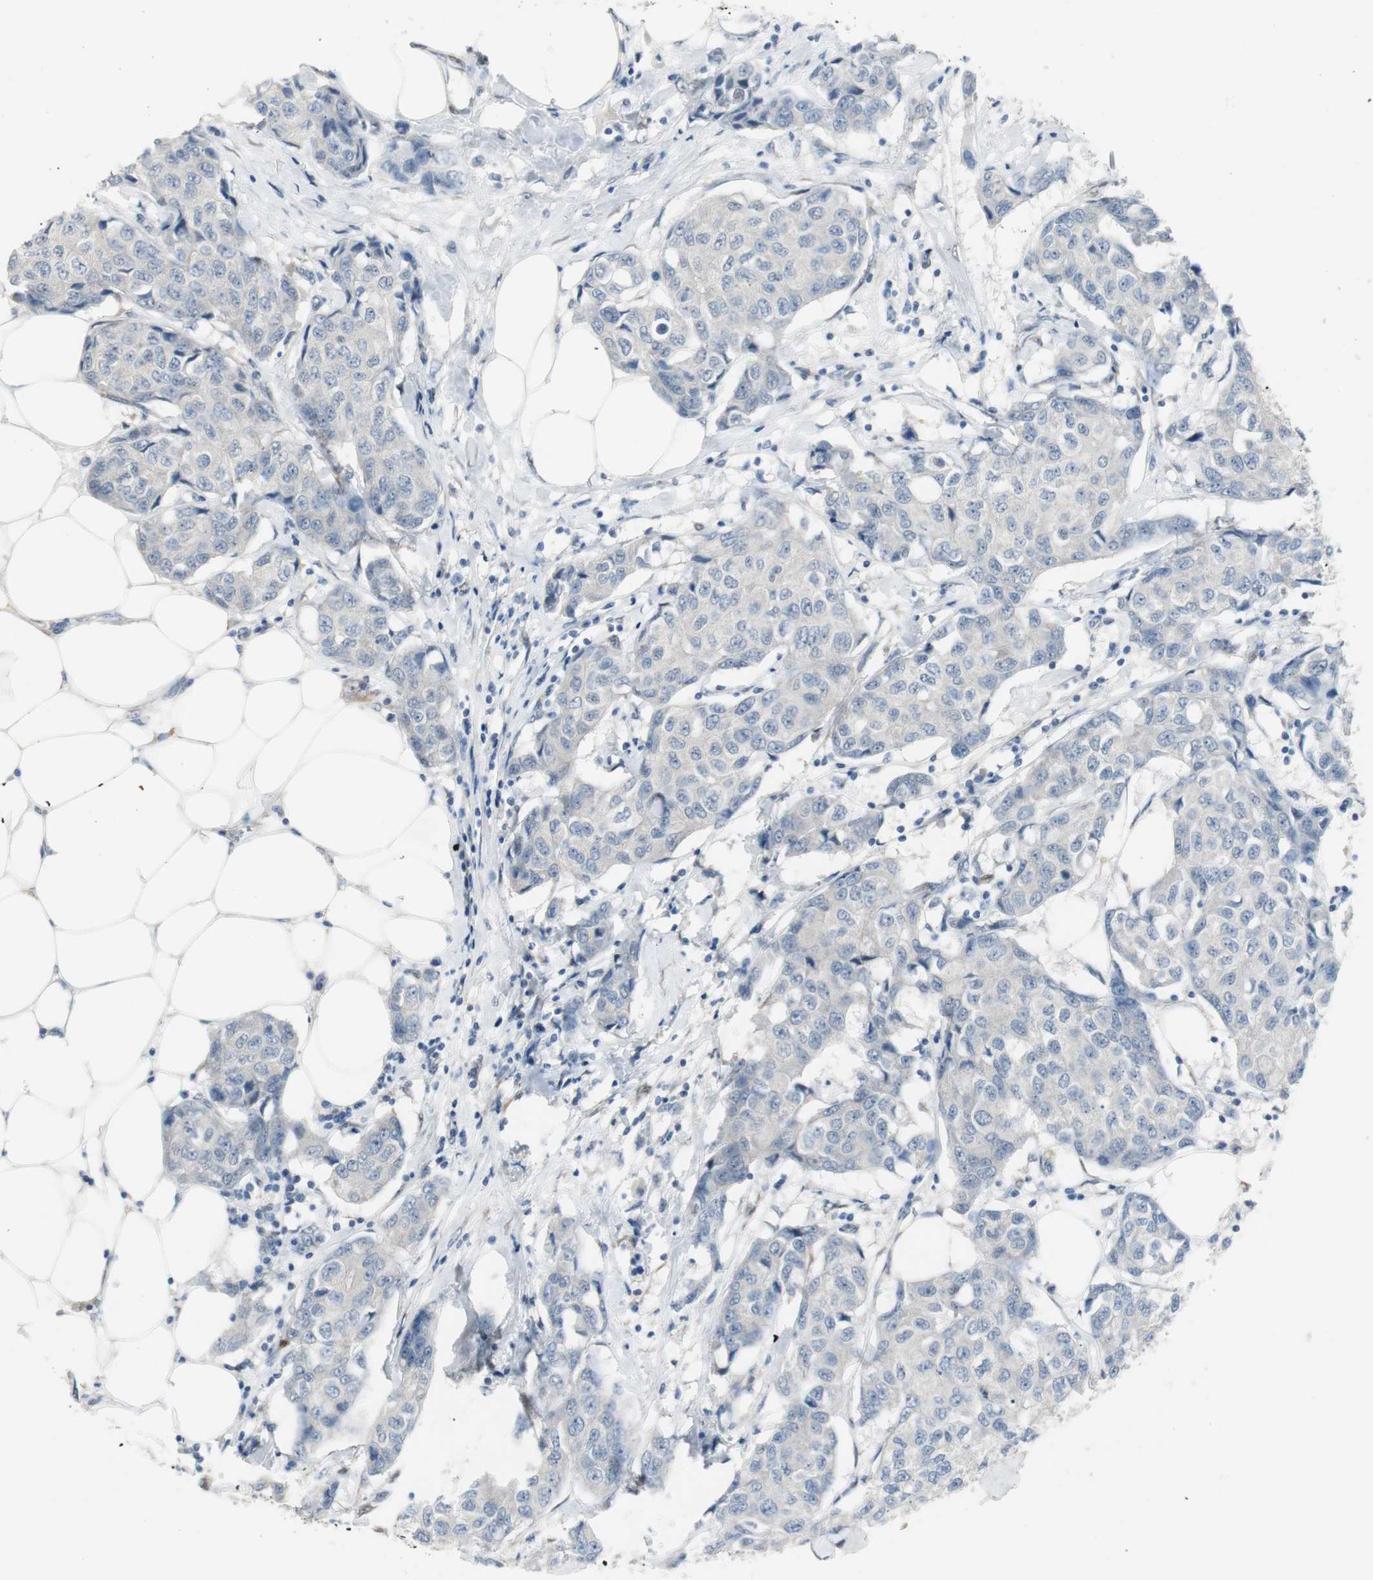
{"staining": {"intensity": "negative", "quantity": "none", "location": "none"}, "tissue": "breast cancer", "cell_type": "Tumor cells", "image_type": "cancer", "snomed": [{"axis": "morphology", "description": "Duct carcinoma"}, {"axis": "topography", "description": "Breast"}], "caption": "A high-resolution photomicrograph shows immunohistochemistry (IHC) staining of breast cancer (intraductal carcinoma), which exhibits no significant positivity in tumor cells.", "gene": "FHL2", "patient": {"sex": "female", "age": 80}}